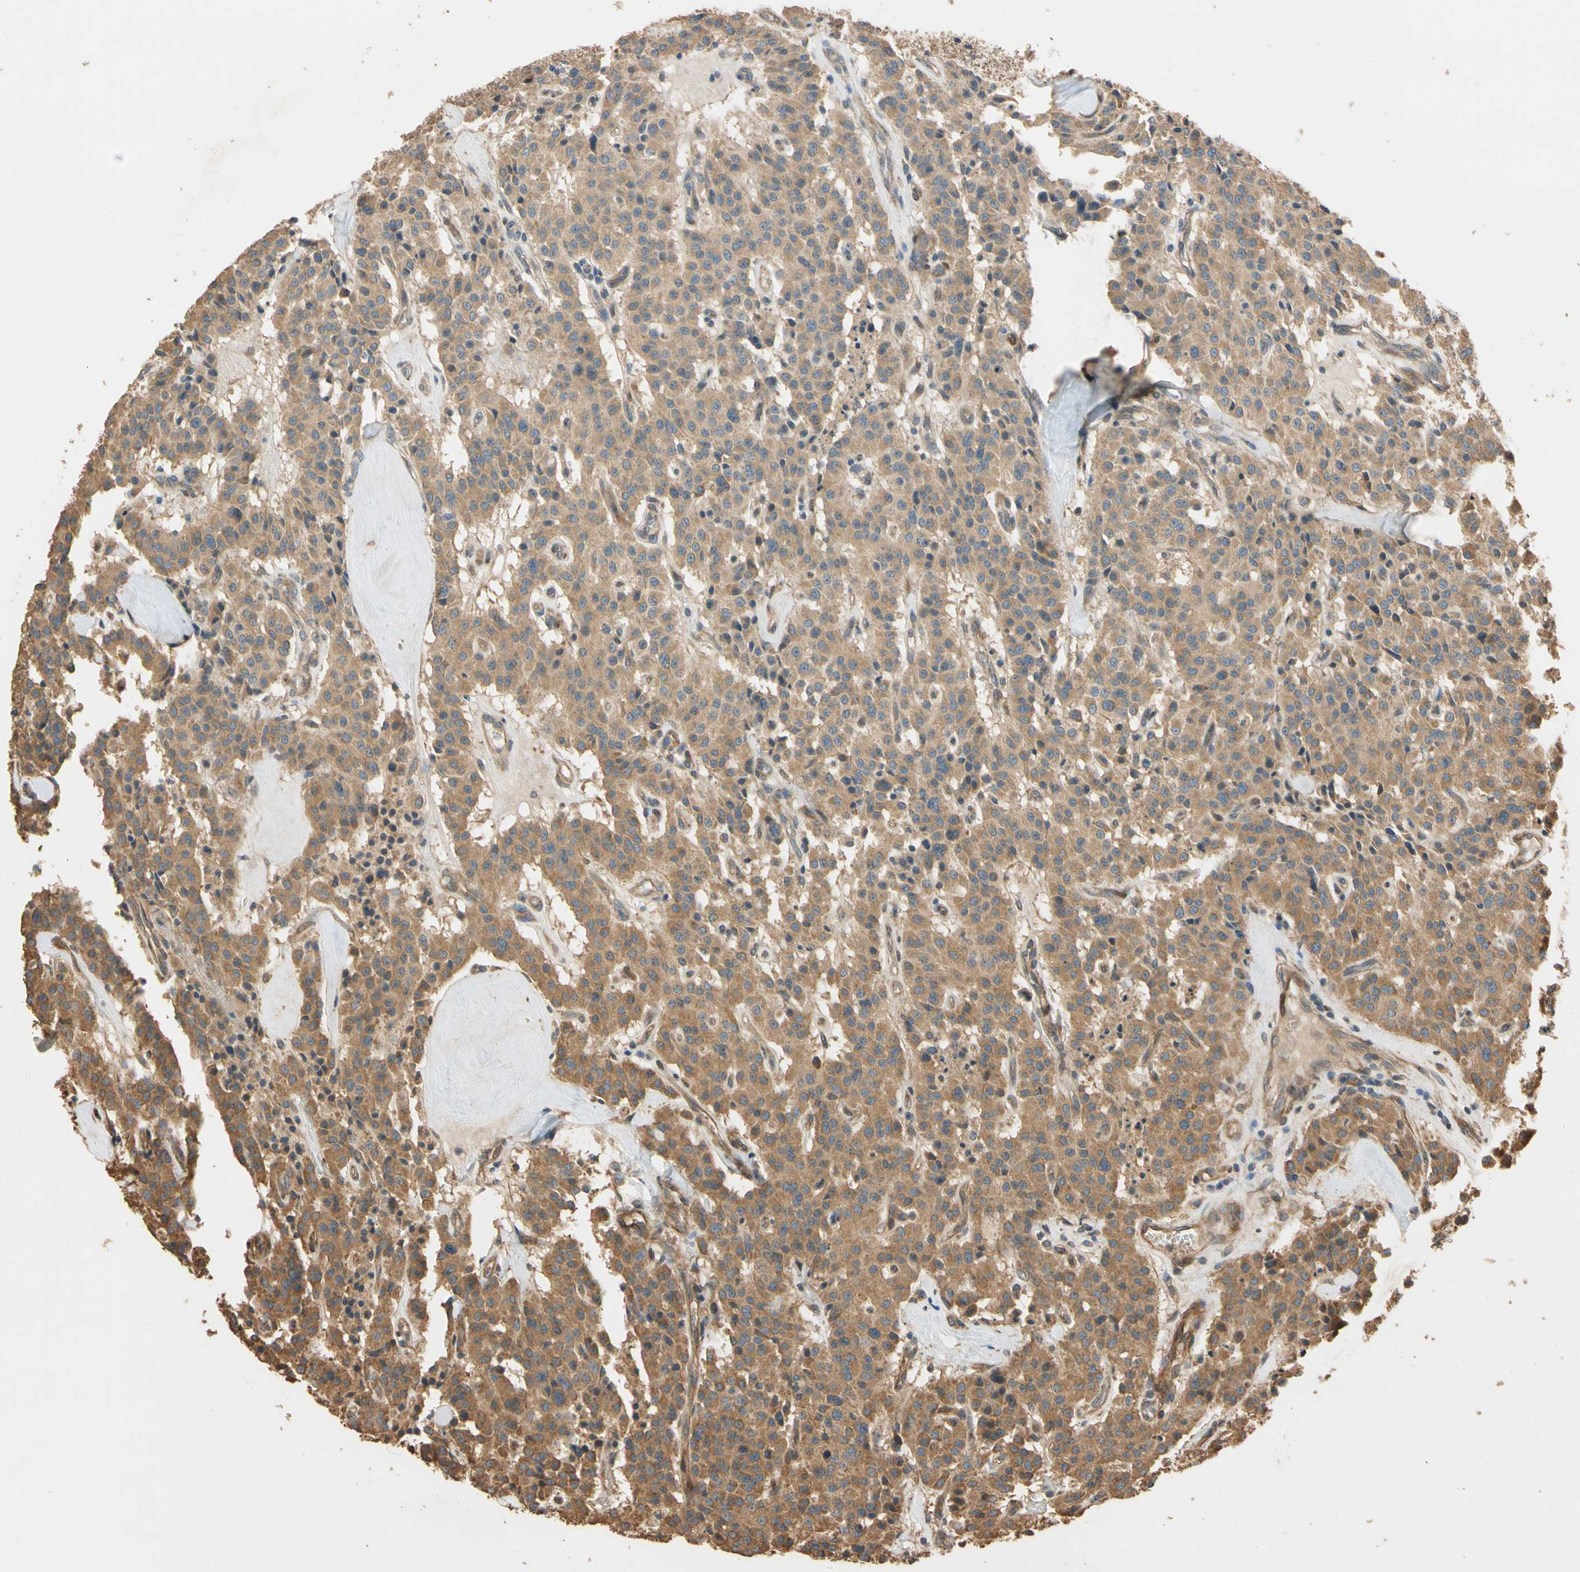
{"staining": {"intensity": "moderate", "quantity": ">75%", "location": "cytoplasmic/membranous"}, "tissue": "carcinoid", "cell_type": "Tumor cells", "image_type": "cancer", "snomed": [{"axis": "morphology", "description": "Carcinoid, malignant, NOS"}, {"axis": "topography", "description": "Lung"}], "caption": "Human carcinoid stained with a brown dye demonstrates moderate cytoplasmic/membranous positive positivity in approximately >75% of tumor cells.", "gene": "MGRN1", "patient": {"sex": "male", "age": 30}}